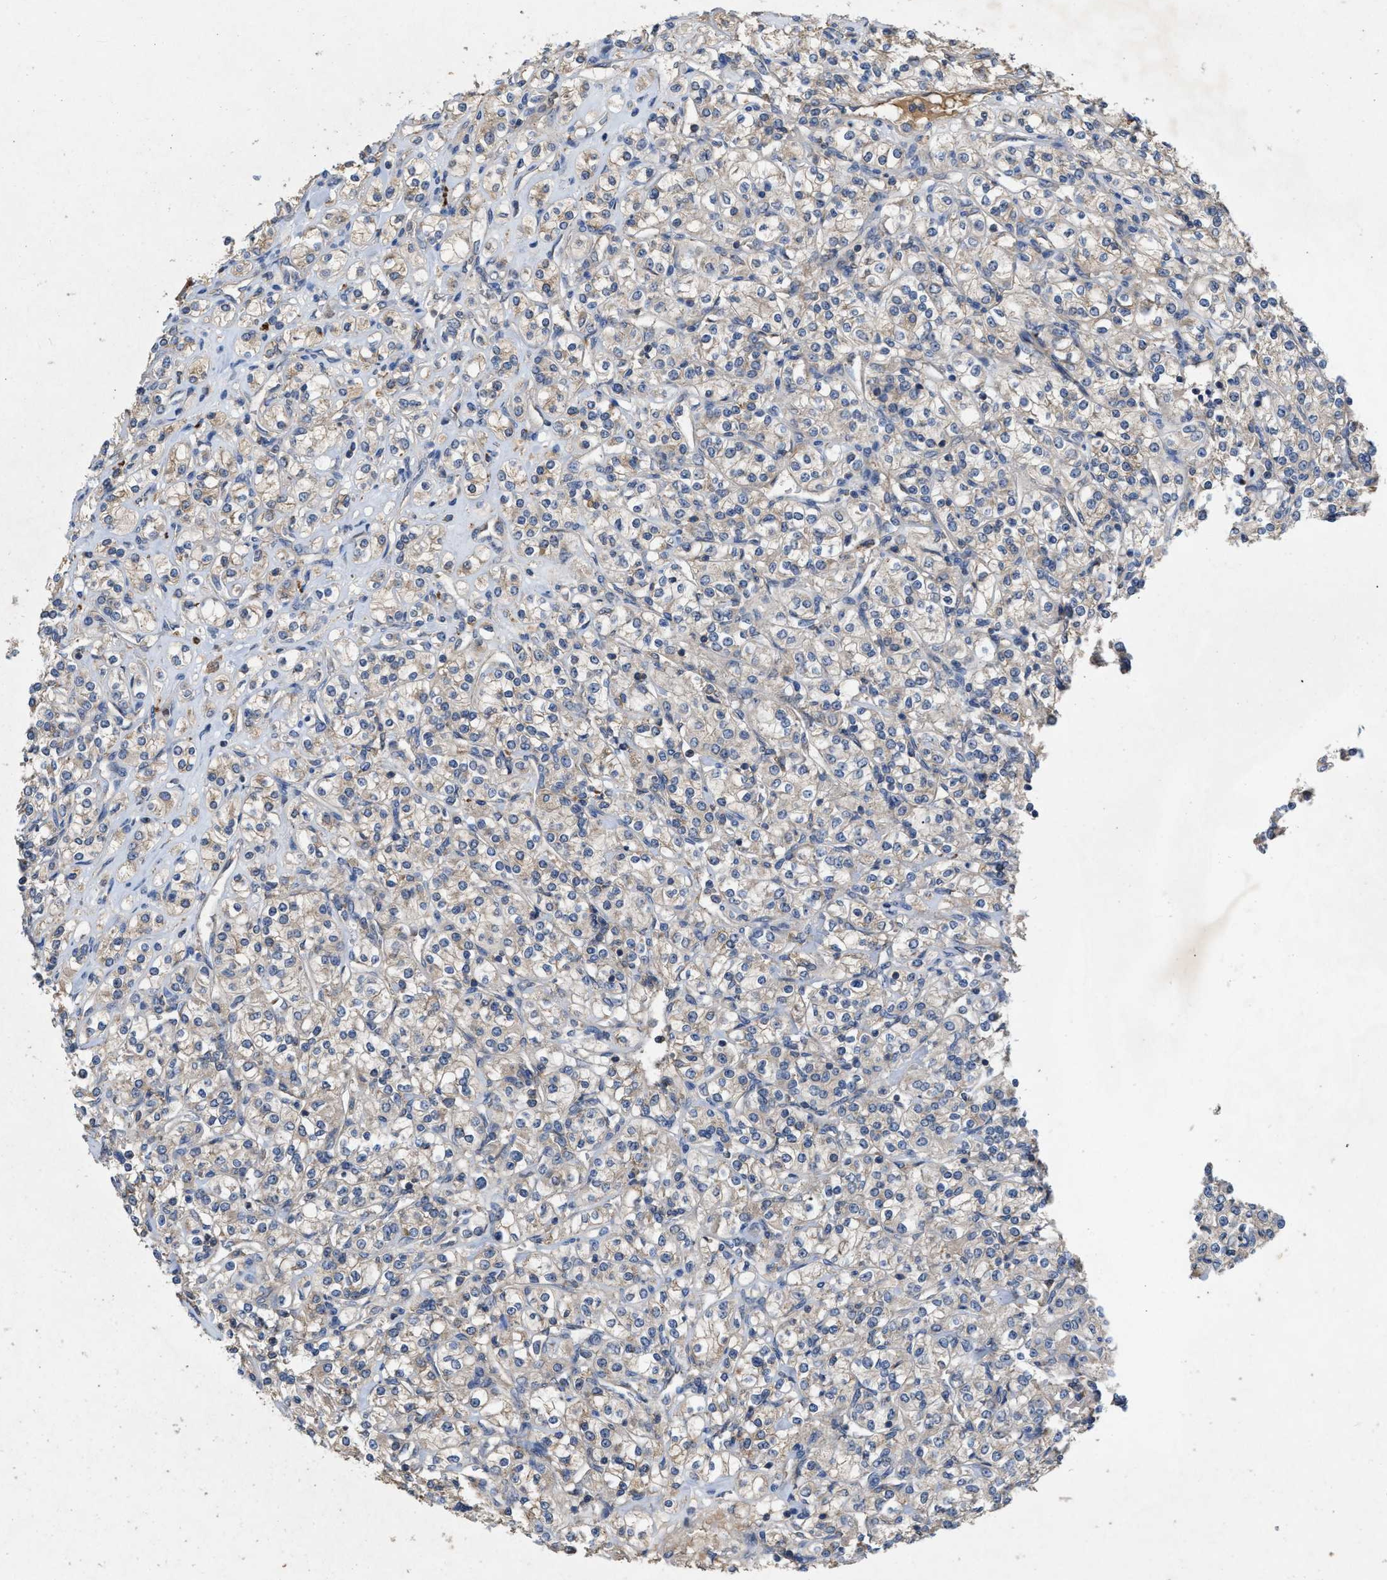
{"staining": {"intensity": "negative", "quantity": "none", "location": "none"}, "tissue": "renal cancer", "cell_type": "Tumor cells", "image_type": "cancer", "snomed": [{"axis": "morphology", "description": "Adenocarcinoma, NOS"}, {"axis": "topography", "description": "Kidney"}], "caption": "High magnification brightfield microscopy of renal cancer (adenocarcinoma) stained with DAB (brown) and counterstained with hematoxylin (blue): tumor cells show no significant positivity.", "gene": "LPAR2", "patient": {"sex": "male", "age": 77}}